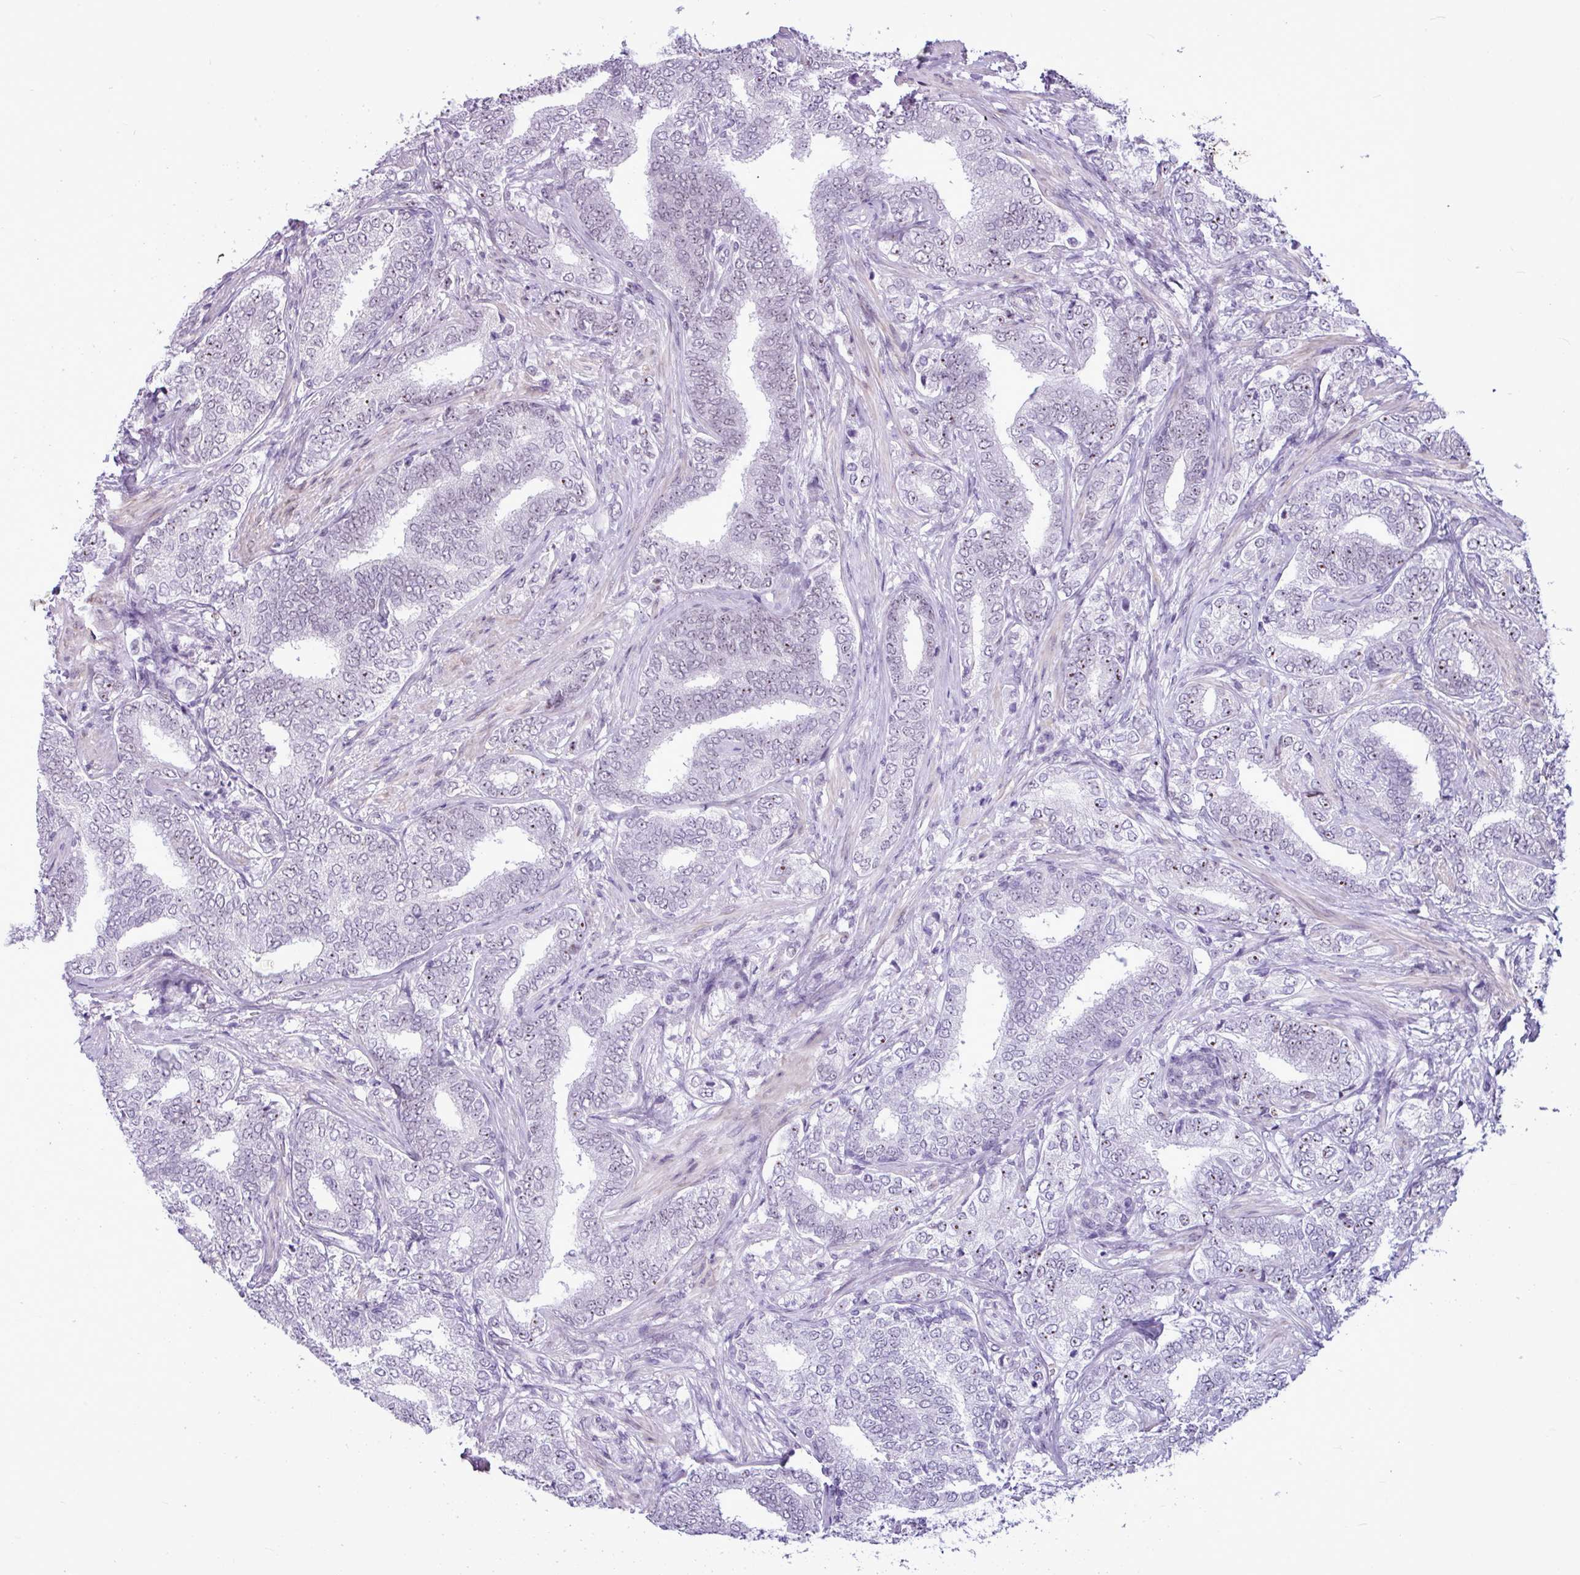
{"staining": {"intensity": "weak", "quantity": "25%-75%", "location": "nuclear"}, "tissue": "prostate cancer", "cell_type": "Tumor cells", "image_type": "cancer", "snomed": [{"axis": "morphology", "description": "Adenocarcinoma, High grade"}, {"axis": "topography", "description": "Prostate"}], "caption": "This is an image of immunohistochemistry staining of prostate cancer (high-grade adenocarcinoma), which shows weak expression in the nuclear of tumor cells.", "gene": "UTP18", "patient": {"sex": "male", "age": 72}}